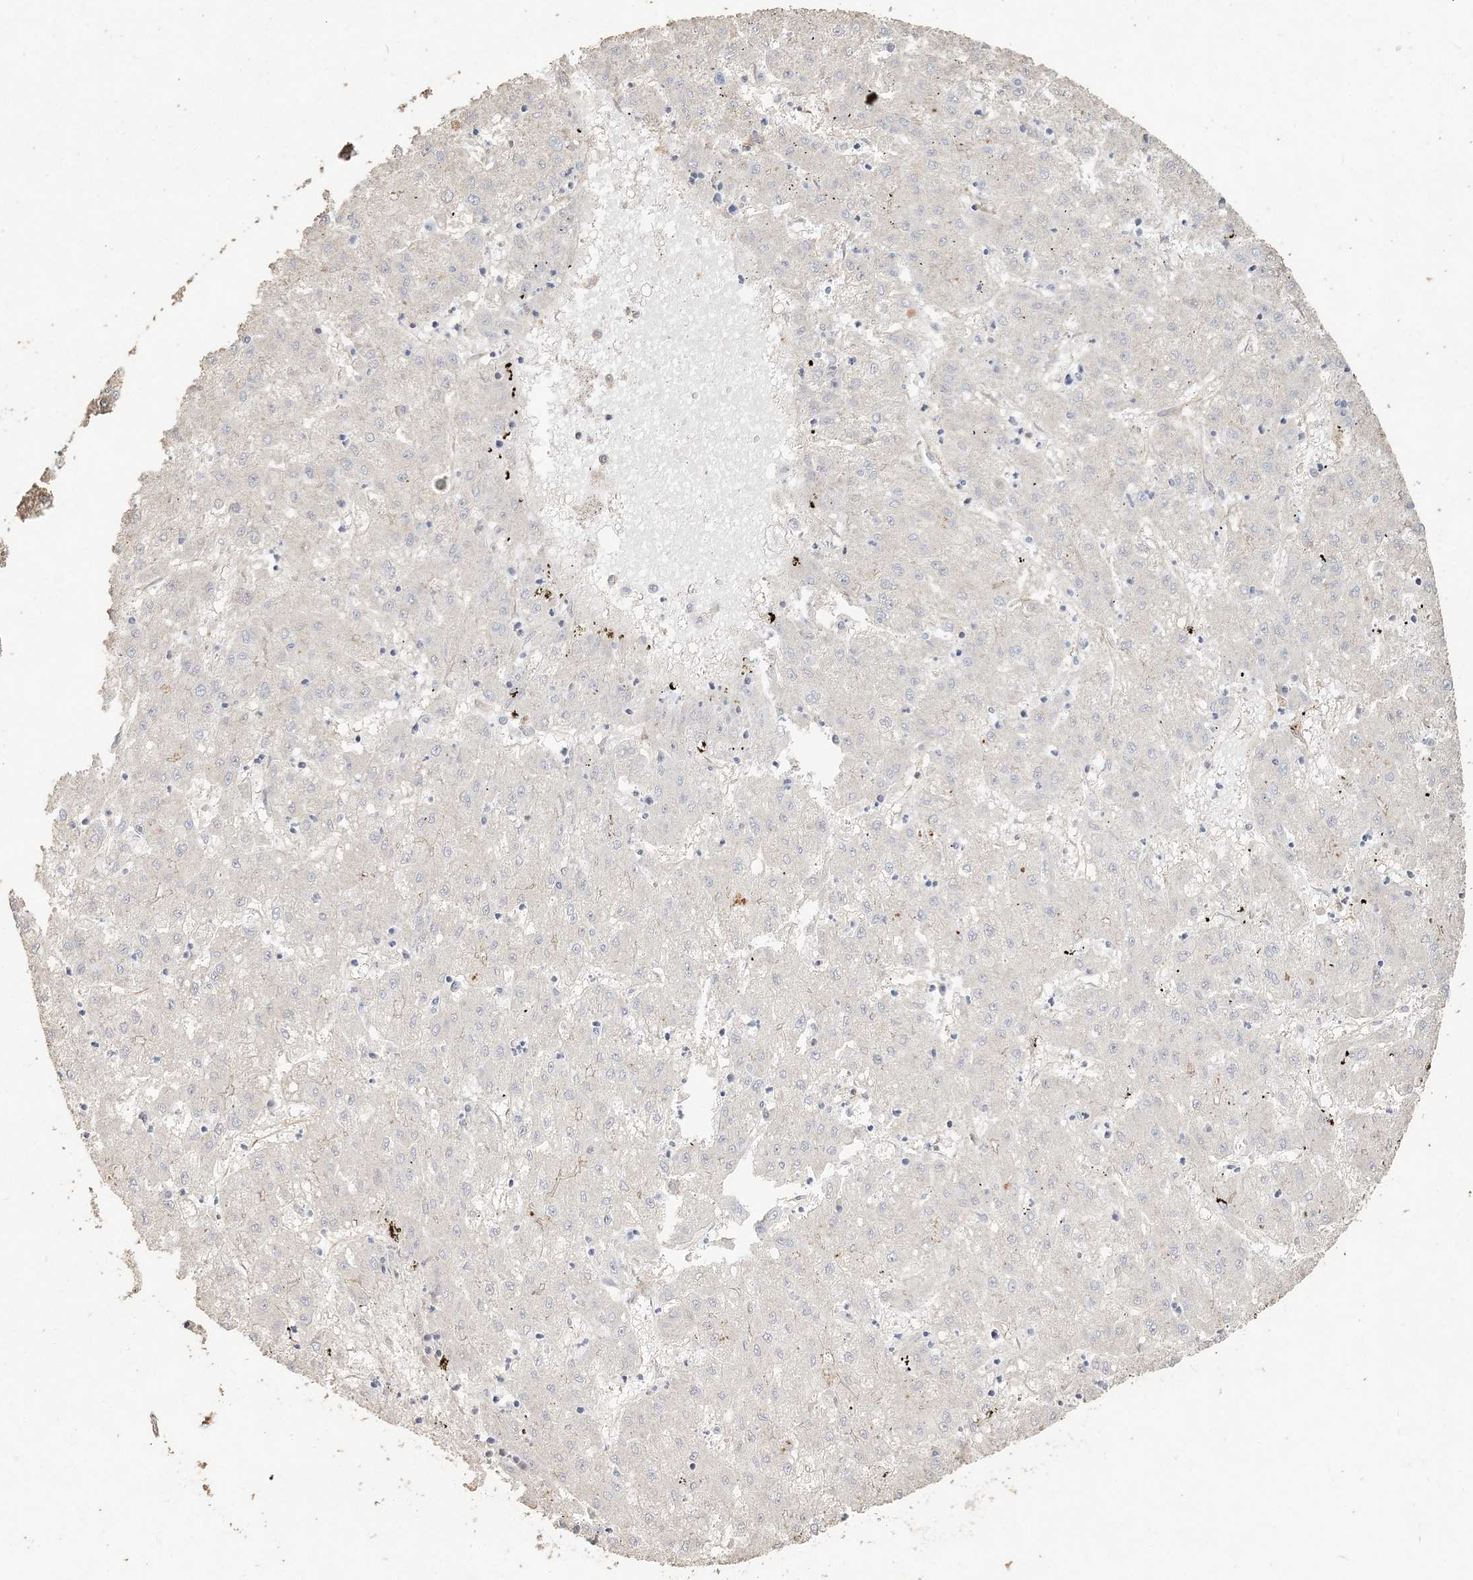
{"staining": {"intensity": "negative", "quantity": "none", "location": "none"}, "tissue": "liver cancer", "cell_type": "Tumor cells", "image_type": "cancer", "snomed": [{"axis": "morphology", "description": "Carcinoma, Hepatocellular, NOS"}, {"axis": "topography", "description": "Liver"}], "caption": "Immunohistochemical staining of human liver cancer shows no significant expression in tumor cells. The staining was performed using DAB to visualize the protein expression in brown, while the nuclei were stained in blue with hematoxylin (Magnification: 20x).", "gene": "RNF145", "patient": {"sex": "male", "age": 72}}